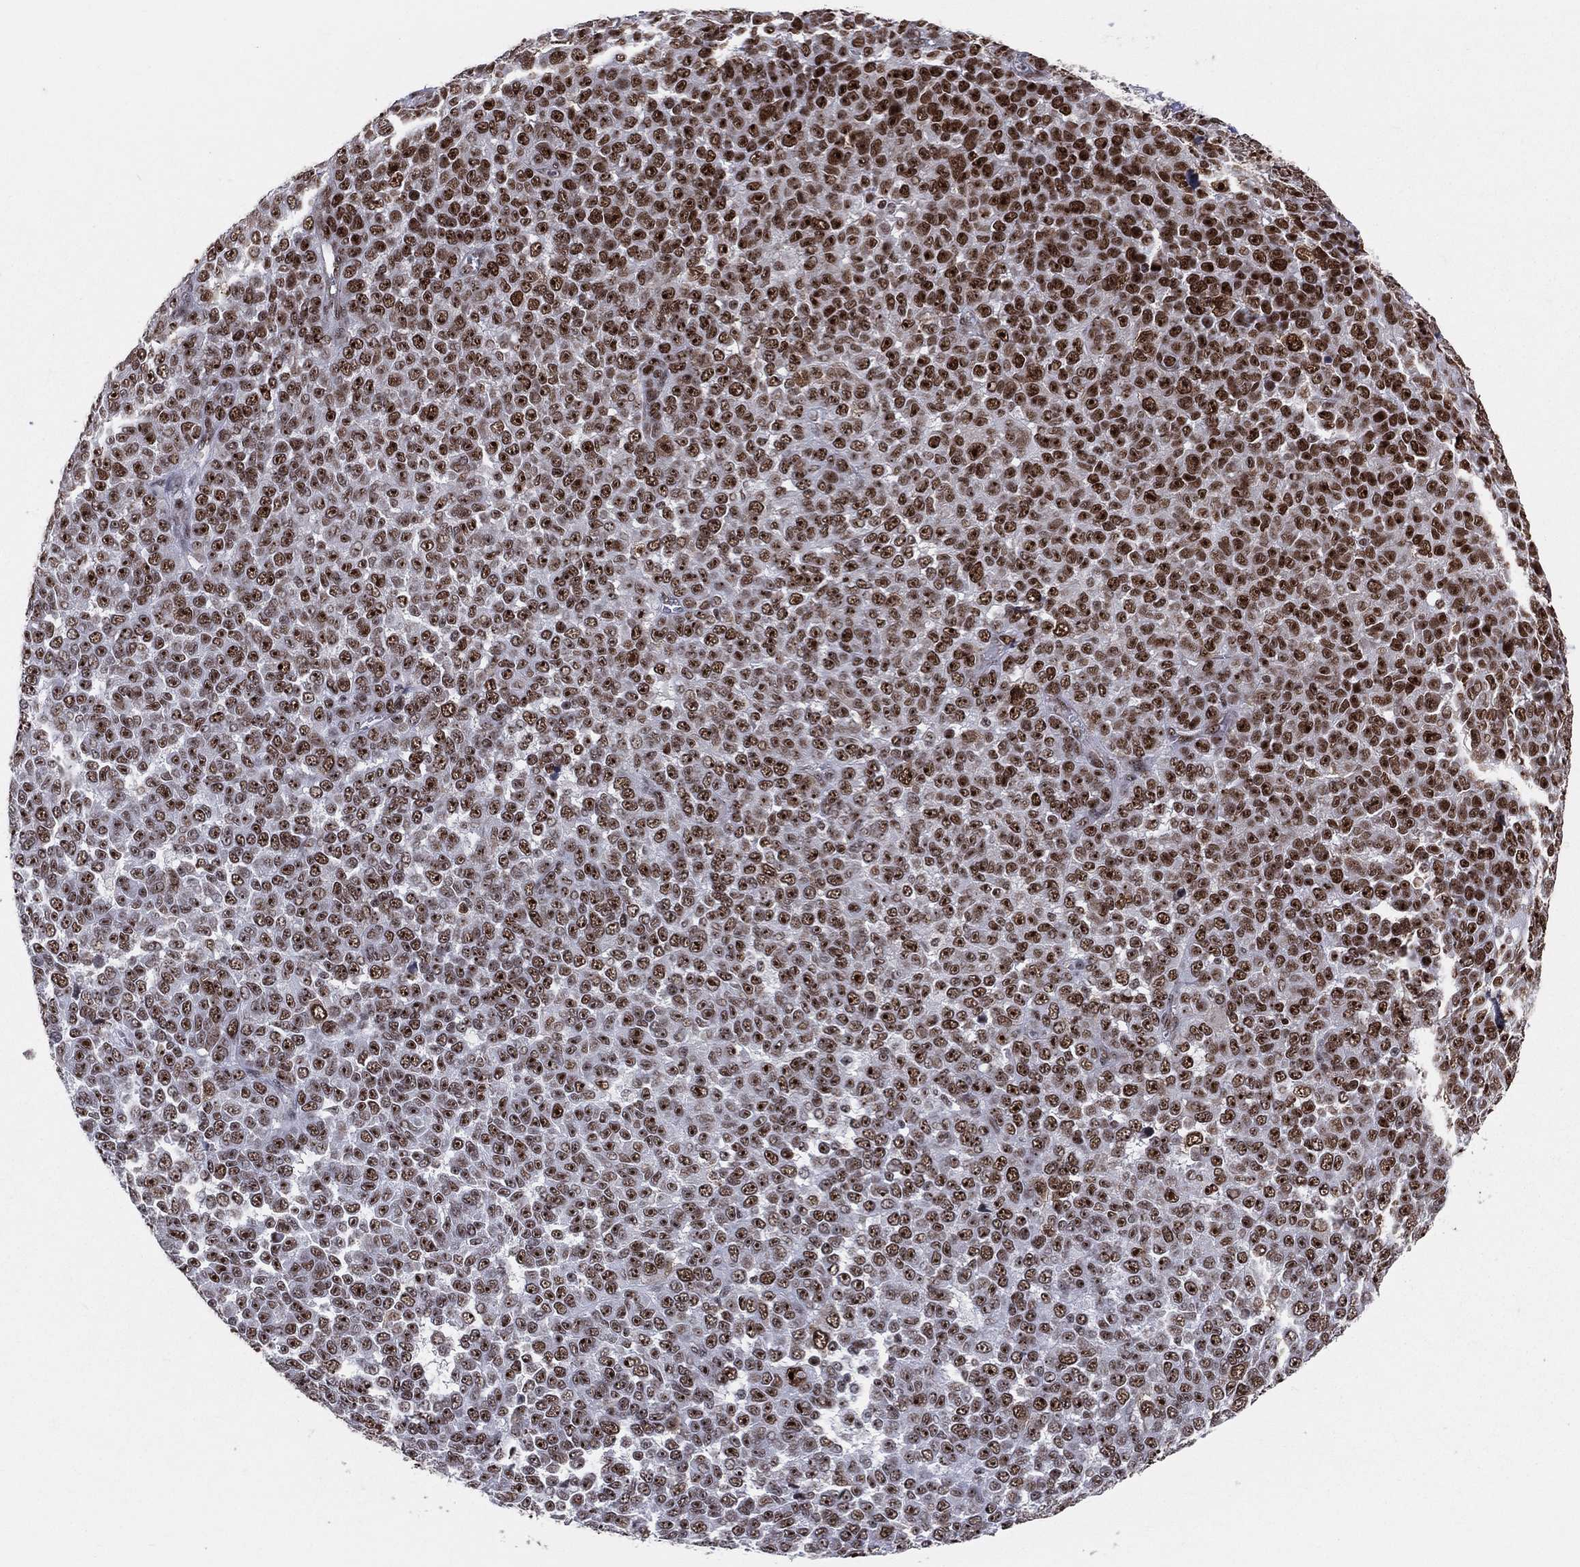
{"staining": {"intensity": "strong", "quantity": ">75%", "location": "nuclear"}, "tissue": "melanoma", "cell_type": "Tumor cells", "image_type": "cancer", "snomed": [{"axis": "morphology", "description": "Malignant melanoma, NOS"}, {"axis": "topography", "description": "Skin"}], "caption": "DAB immunohistochemical staining of malignant melanoma exhibits strong nuclear protein expression in approximately >75% of tumor cells.", "gene": "CDK7", "patient": {"sex": "female", "age": 95}}